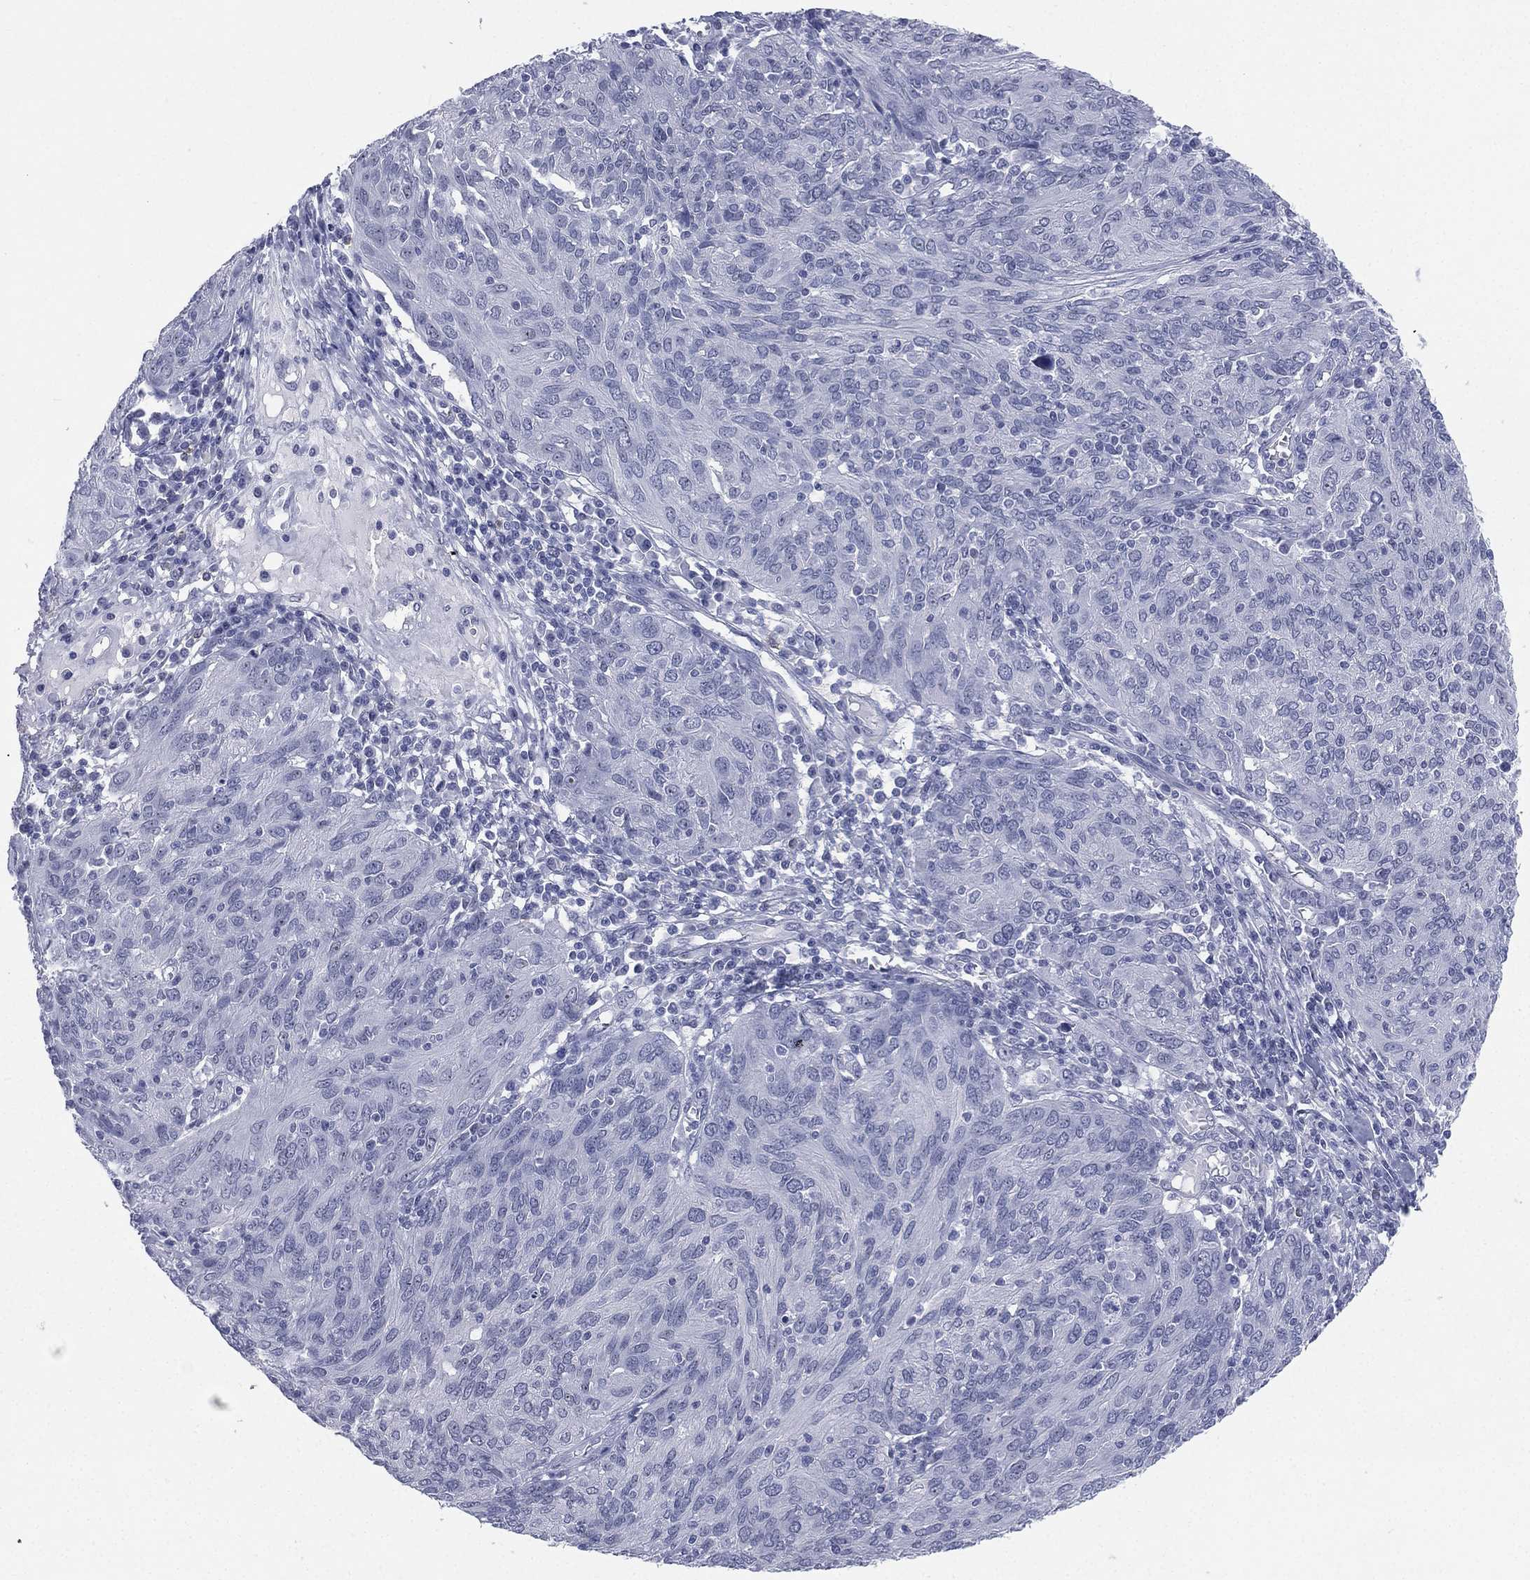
{"staining": {"intensity": "negative", "quantity": "none", "location": "none"}, "tissue": "ovarian cancer", "cell_type": "Tumor cells", "image_type": "cancer", "snomed": [{"axis": "morphology", "description": "Carcinoma, endometroid"}, {"axis": "topography", "description": "Ovary"}], "caption": "There is no significant staining in tumor cells of ovarian cancer (endometroid carcinoma). Brightfield microscopy of immunohistochemistry stained with DAB (brown) and hematoxylin (blue), captured at high magnification.", "gene": "CD22", "patient": {"sex": "female", "age": 50}}